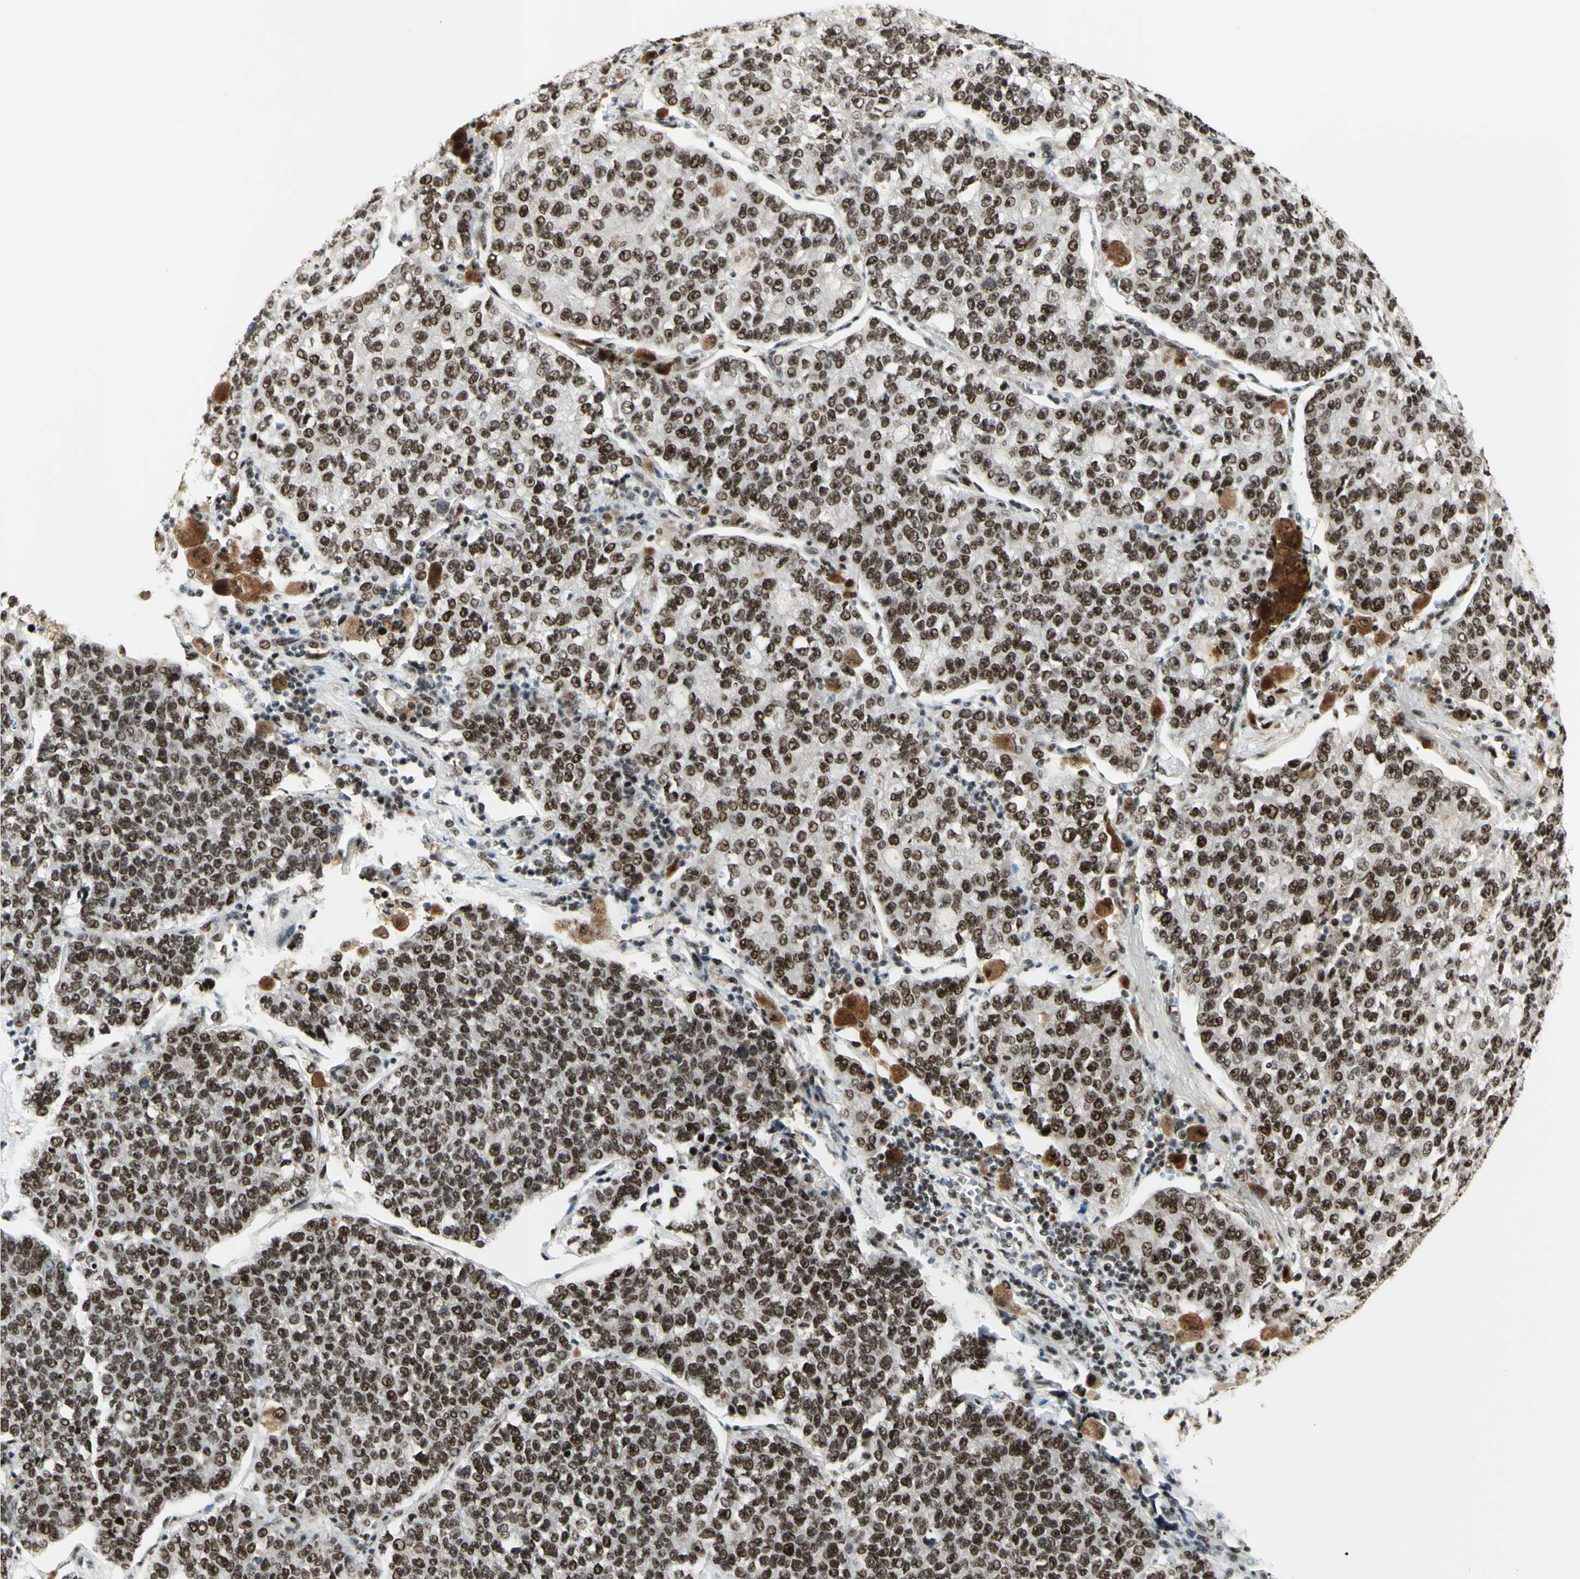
{"staining": {"intensity": "strong", "quantity": ">75%", "location": "nuclear"}, "tissue": "lung cancer", "cell_type": "Tumor cells", "image_type": "cancer", "snomed": [{"axis": "morphology", "description": "Adenocarcinoma, NOS"}, {"axis": "topography", "description": "Lung"}], "caption": "Strong nuclear expression for a protein is seen in approximately >75% of tumor cells of adenocarcinoma (lung) using IHC.", "gene": "DHX9", "patient": {"sex": "male", "age": 49}}